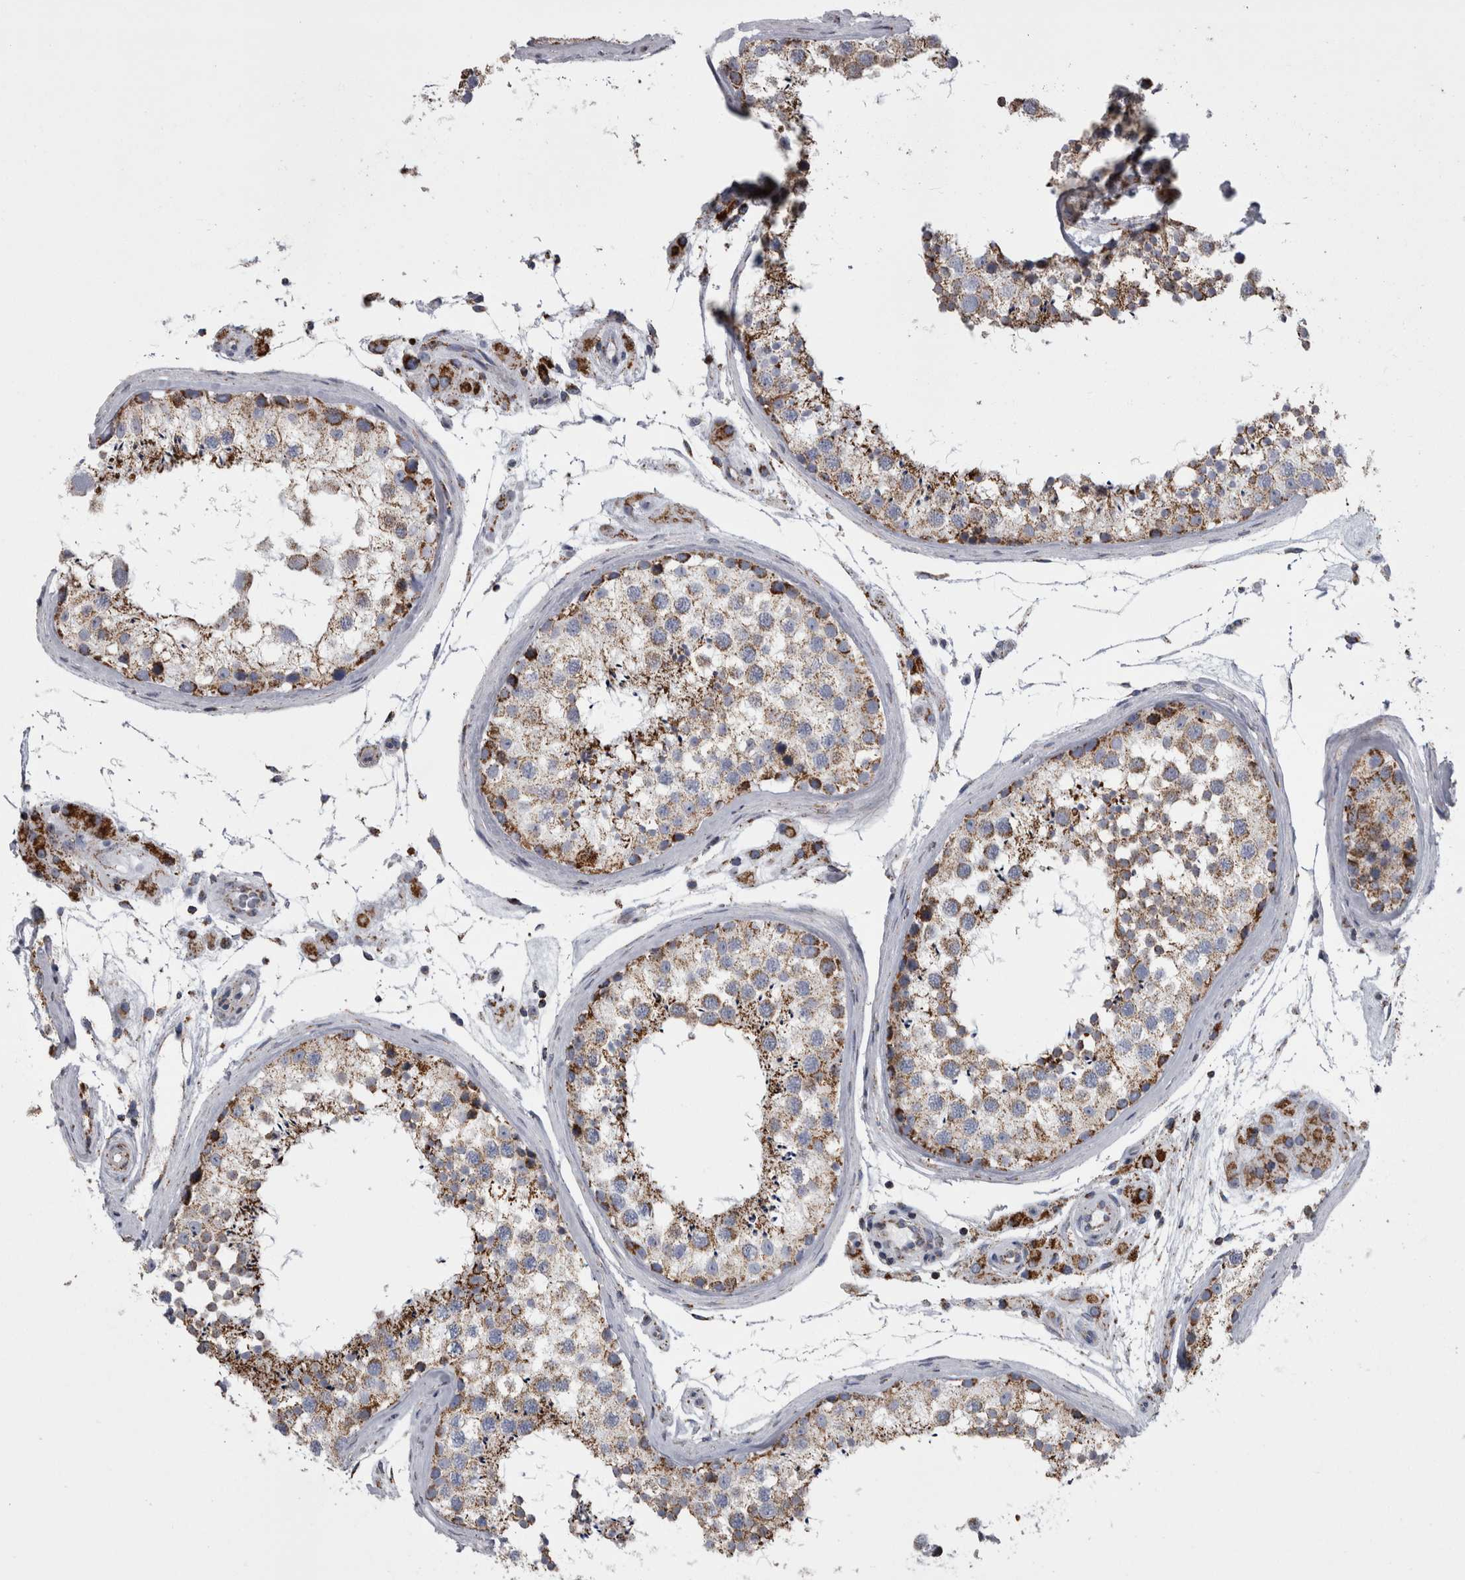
{"staining": {"intensity": "moderate", "quantity": ">75%", "location": "cytoplasmic/membranous"}, "tissue": "testis", "cell_type": "Cells in seminiferous ducts", "image_type": "normal", "snomed": [{"axis": "morphology", "description": "Normal tissue, NOS"}, {"axis": "topography", "description": "Testis"}], "caption": "Testis was stained to show a protein in brown. There is medium levels of moderate cytoplasmic/membranous expression in about >75% of cells in seminiferous ducts. Using DAB (brown) and hematoxylin (blue) stains, captured at high magnification using brightfield microscopy.", "gene": "MDH2", "patient": {"sex": "male", "age": 46}}